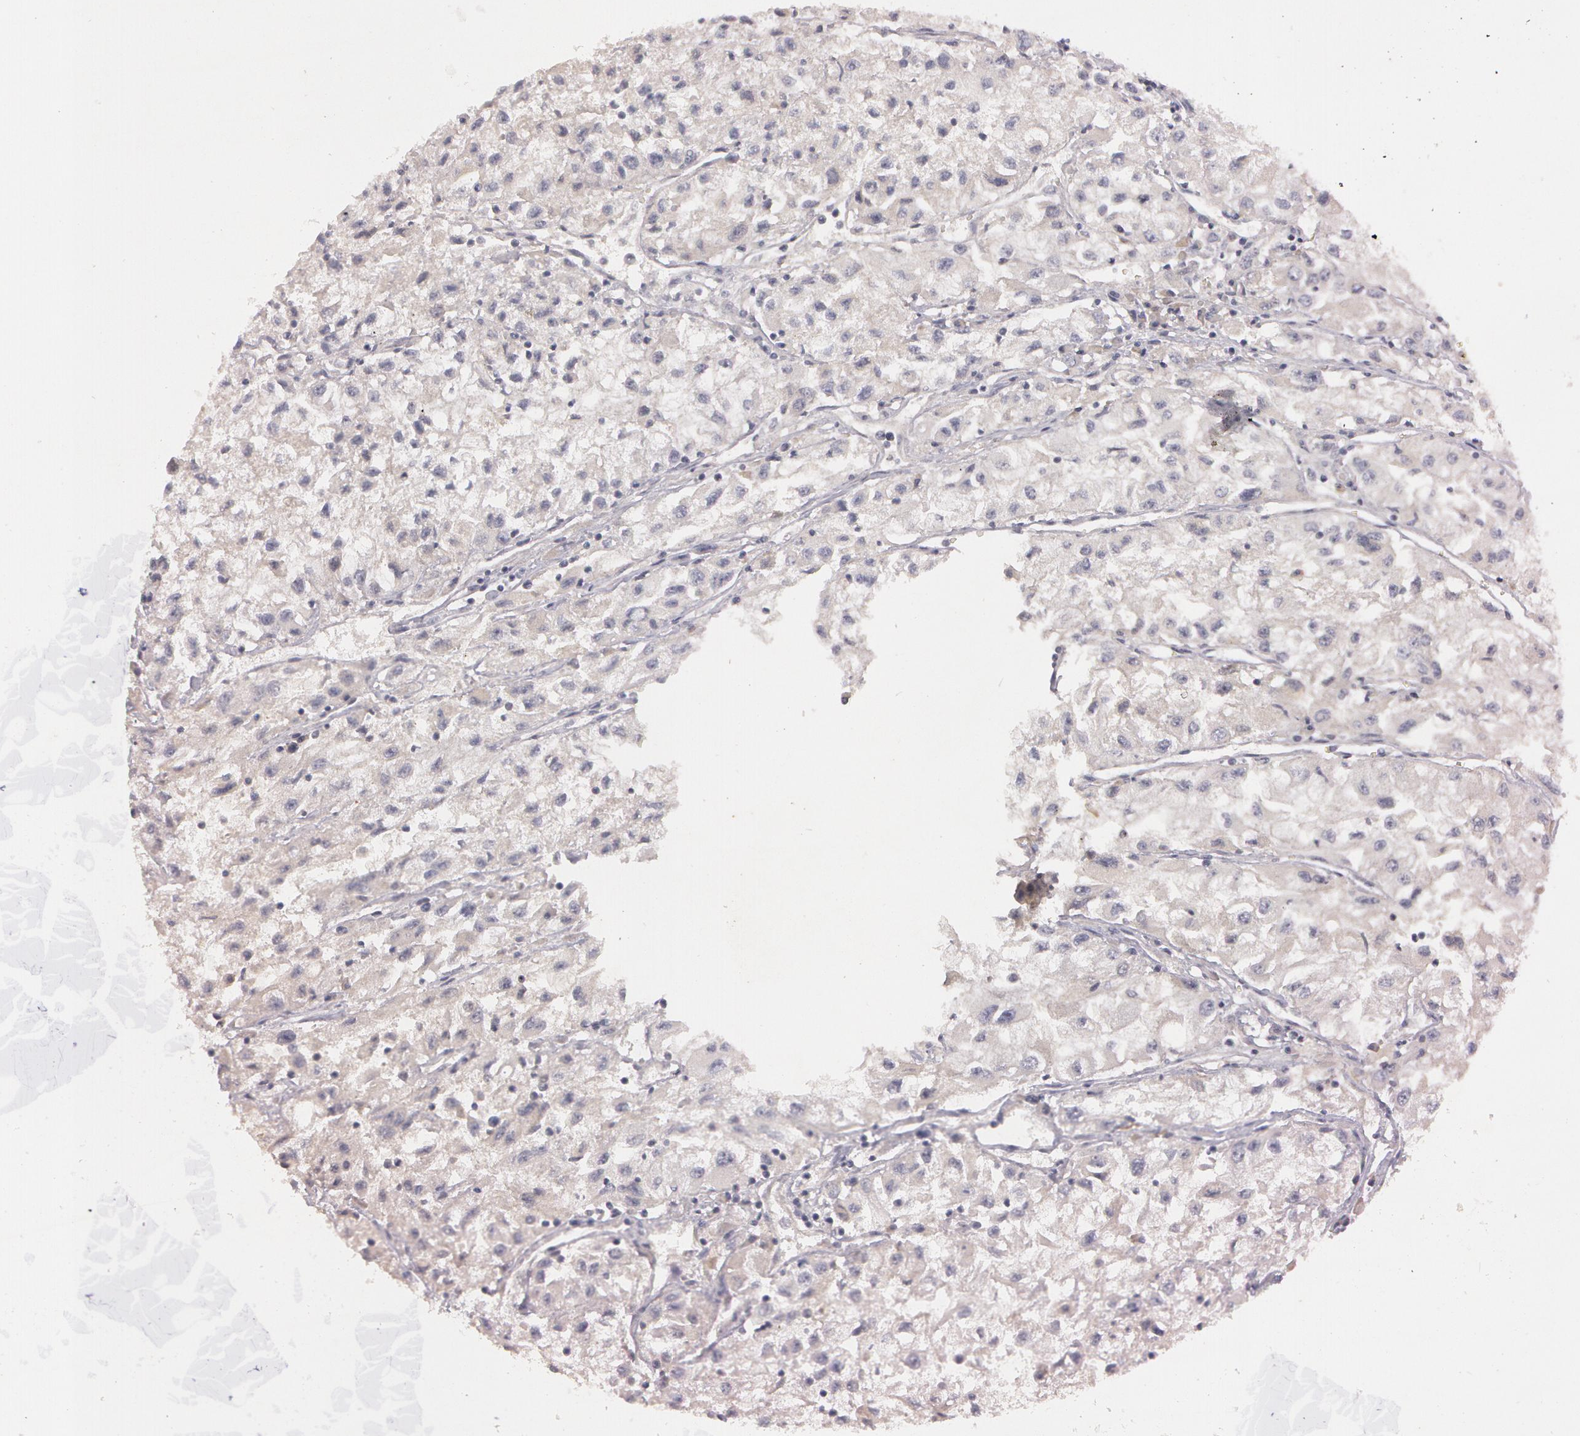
{"staining": {"intensity": "weak", "quantity": "25%-75%", "location": "cytoplasmic/membranous"}, "tissue": "renal cancer", "cell_type": "Tumor cells", "image_type": "cancer", "snomed": [{"axis": "morphology", "description": "Adenocarcinoma, NOS"}, {"axis": "topography", "description": "Kidney"}], "caption": "The immunohistochemical stain highlights weak cytoplasmic/membranous positivity in tumor cells of renal cancer (adenocarcinoma) tissue.", "gene": "MXRA5", "patient": {"sex": "male", "age": 59}}